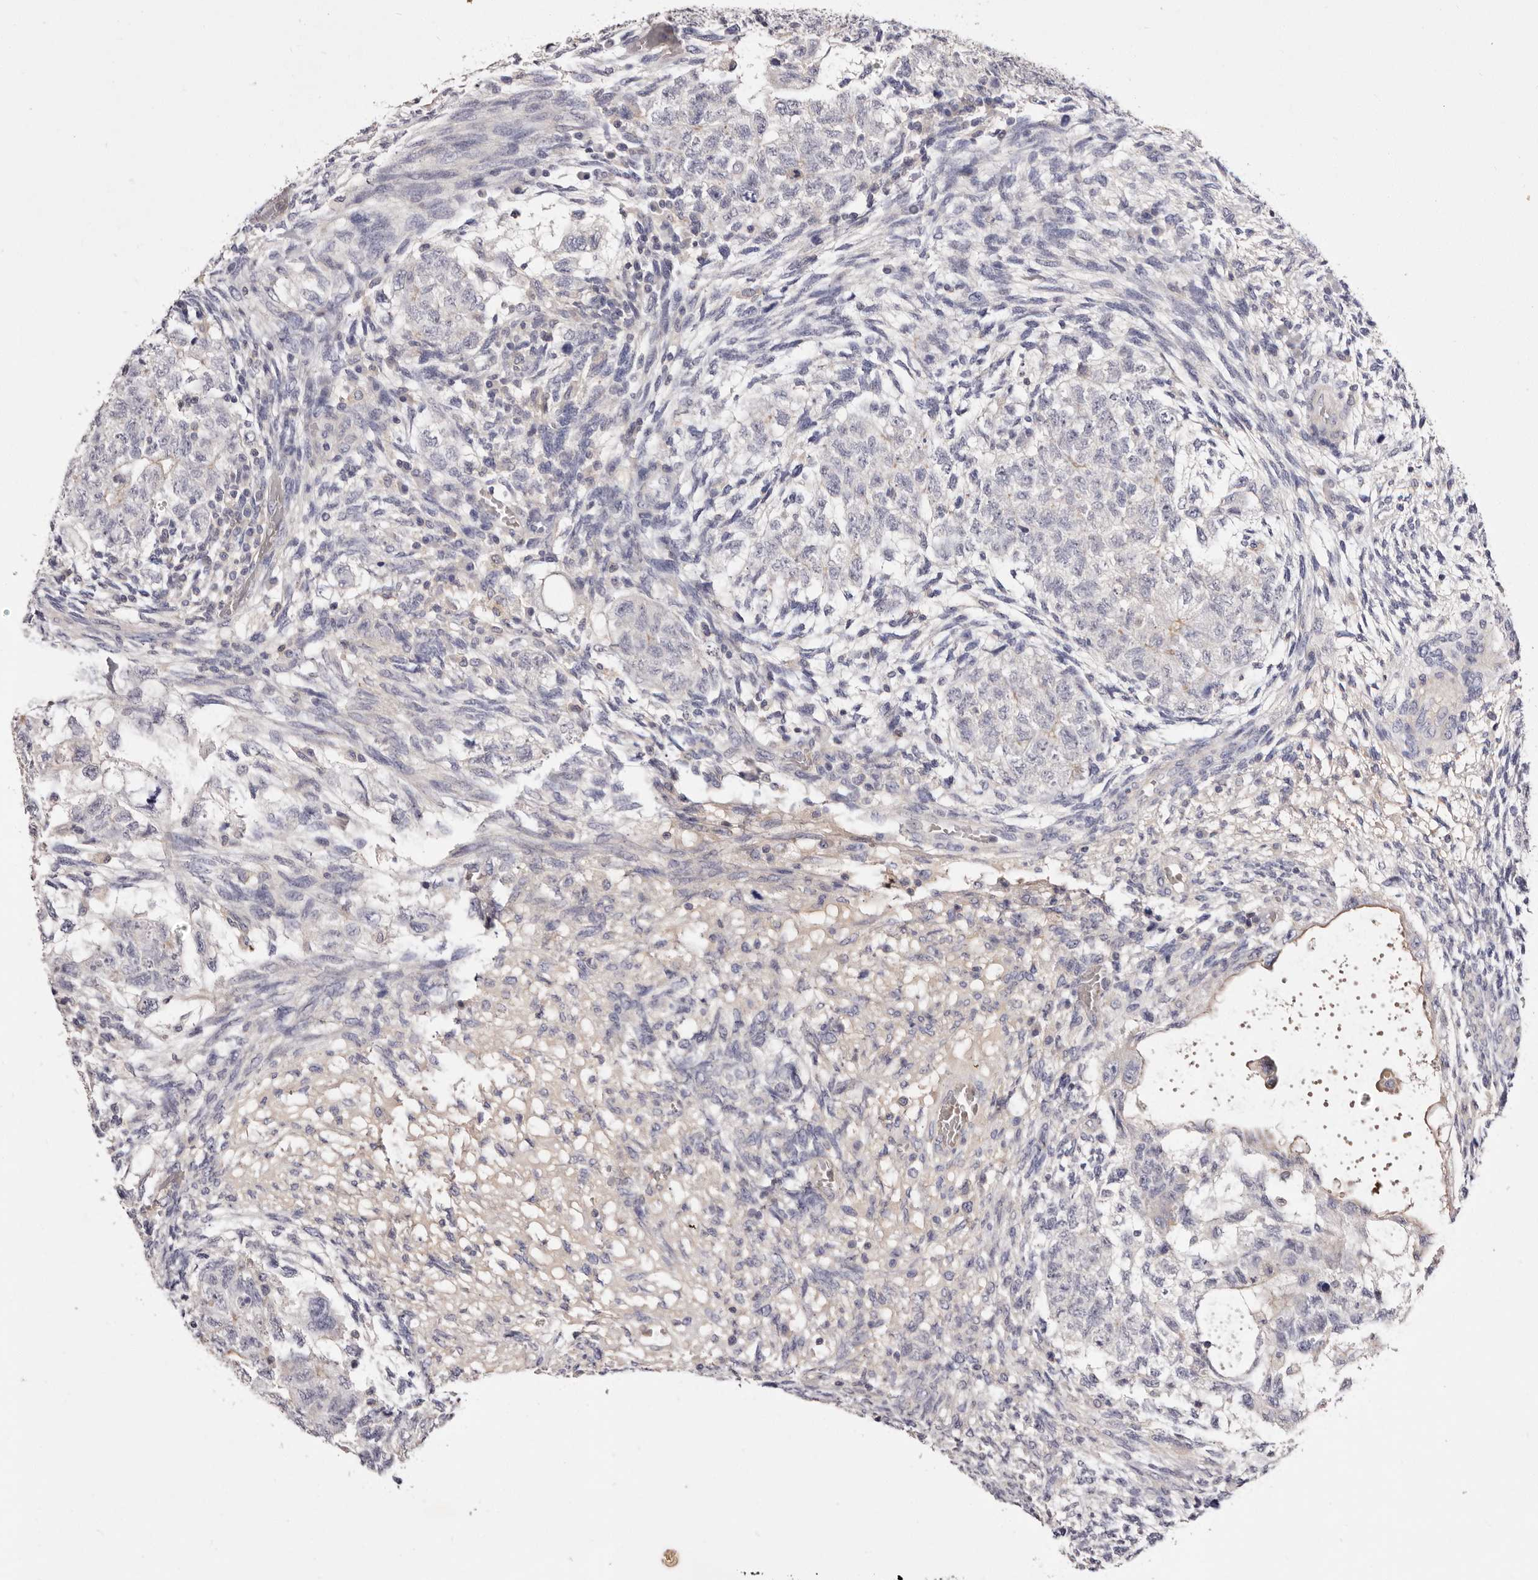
{"staining": {"intensity": "negative", "quantity": "none", "location": "none"}, "tissue": "testis cancer", "cell_type": "Tumor cells", "image_type": "cancer", "snomed": [{"axis": "morphology", "description": "Normal tissue, NOS"}, {"axis": "morphology", "description": "Carcinoma, Embryonal, NOS"}, {"axis": "topography", "description": "Testis"}], "caption": "Human testis cancer stained for a protein using immunohistochemistry exhibits no staining in tumor cells.", "gene": "S1PR5", "patient": {"sex": "male", "age": 36}}